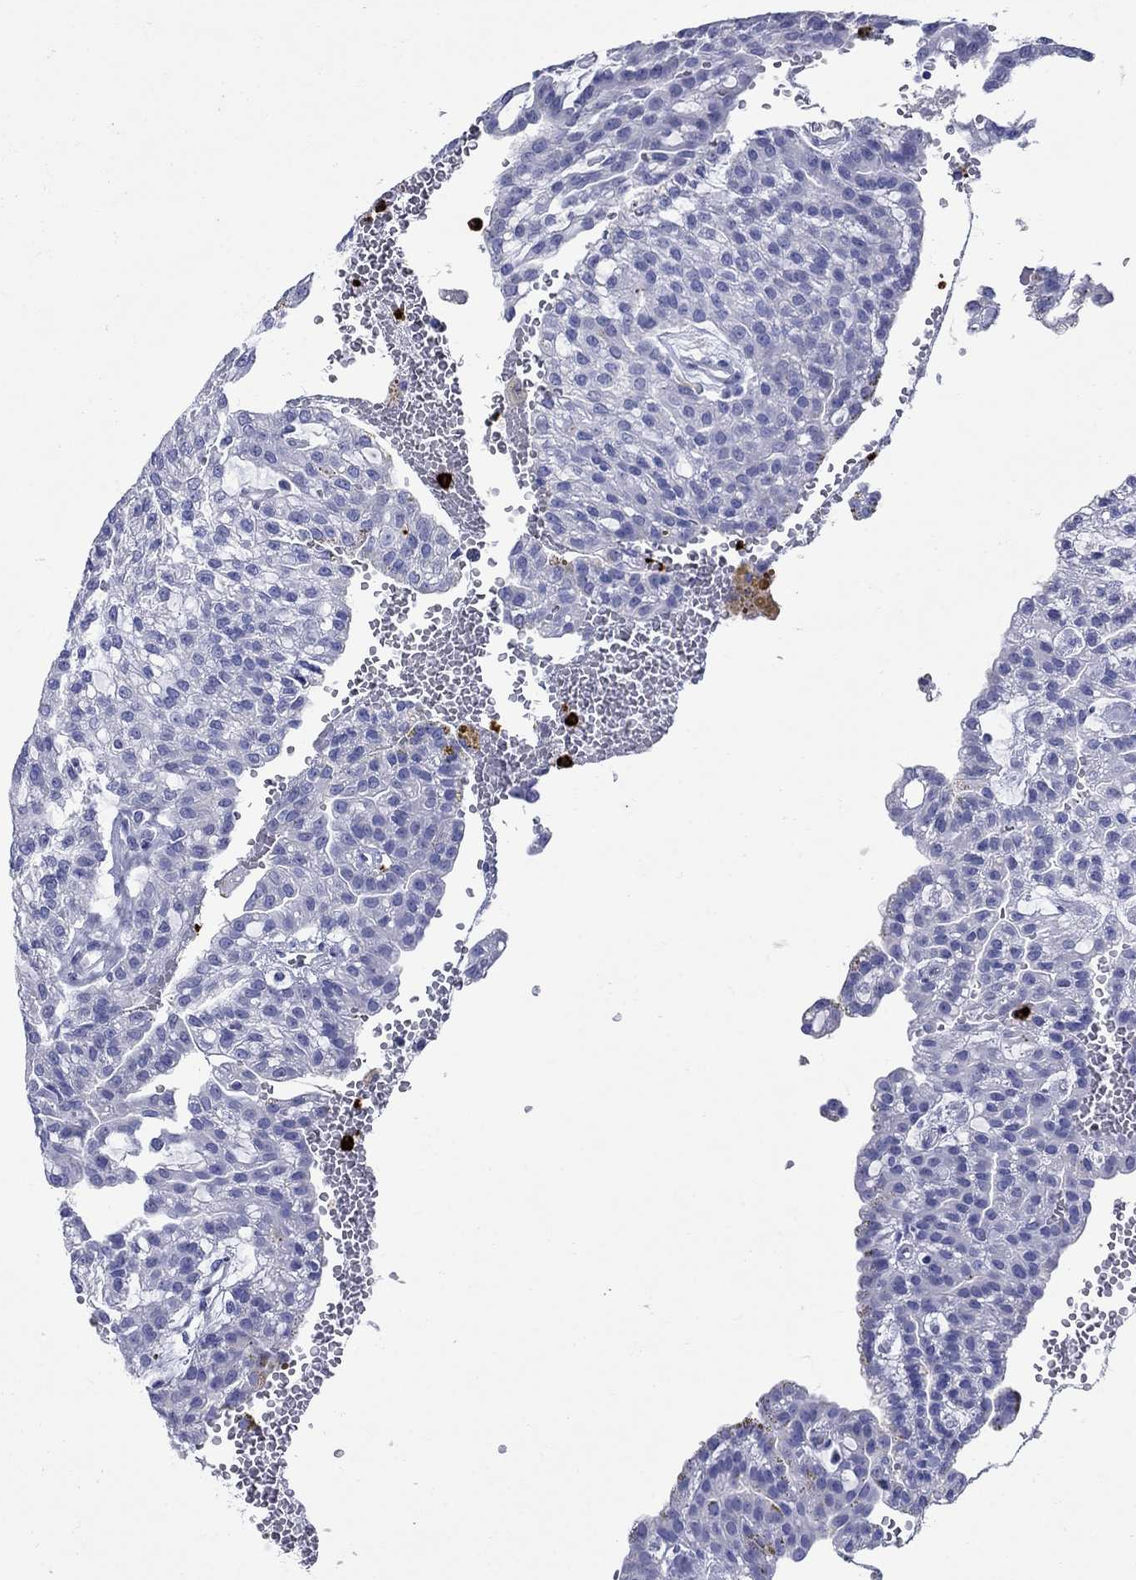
{"staining": {"intensity": "negative", "quantity": "none", "location": "none"}, "tissue": "renal cancer", "cell_type": "Tumor cells", "image_type": "cancer", "snomed": [{"axis": "morphology", "description": "Adenocarcinoma, NOS"}, {"axis": "topography", "description": "Kidney"}], "caption": "Human adenocarcinoma (renal) stained for a protein using IHC reveals no expression in tumor cells.", "gene": "AZU1", "patient": {"sex": "male", "age": 63}}